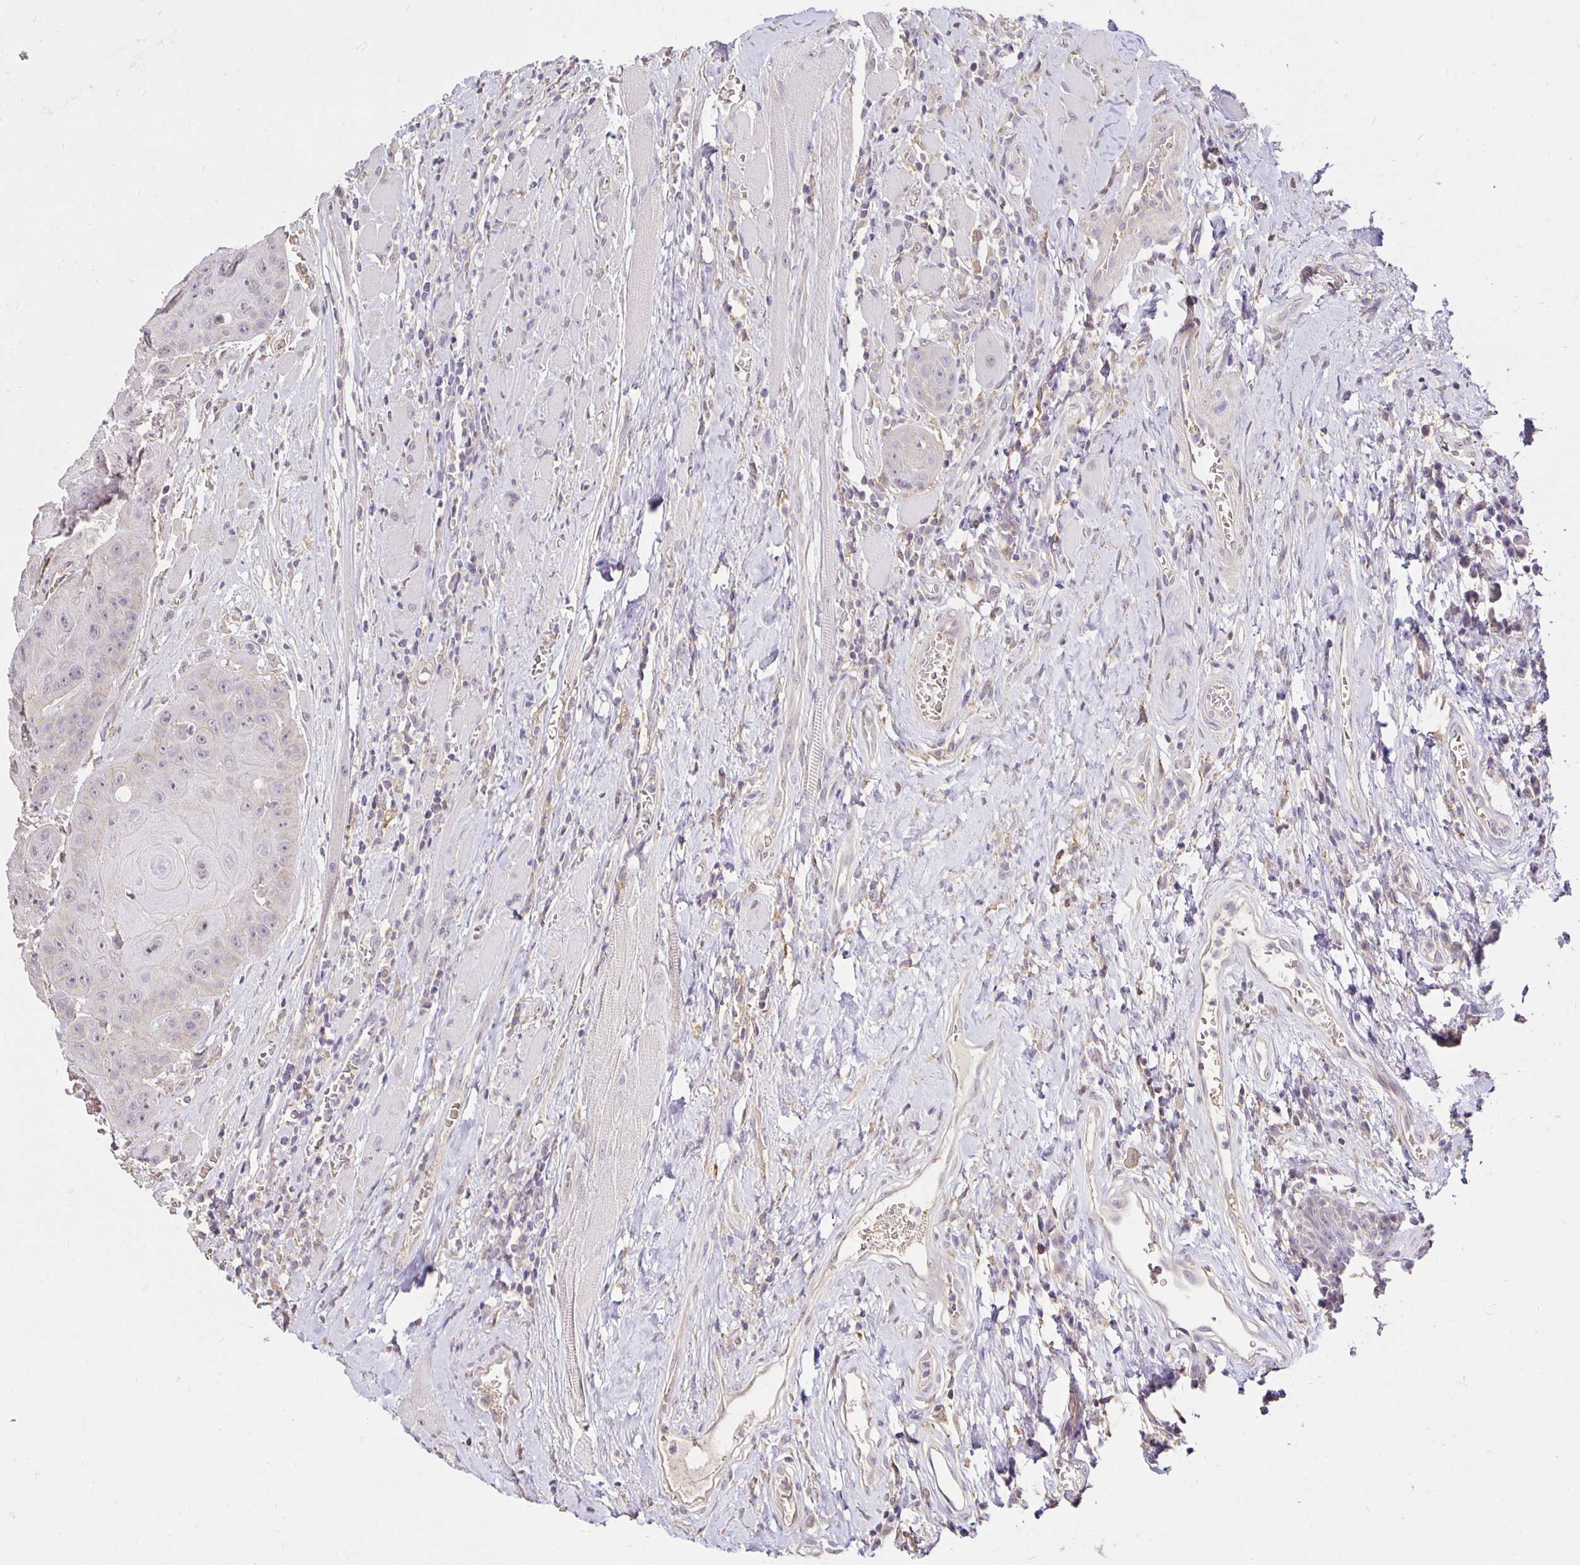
{"staining": {"intensity": "negative", "quantity": "none", "location": "none"}, "tissue": "head and neck cancer", "cell_type": "Tumor cells", "image_type": "cancer", "snomed": [{"axis": "morphology", "description": "Squamous cell carcinoma, NOS"}, {"axis": "topography", "description": "Head-Neck"}], "caption": "IHC histopathology image of head and neck cancer stained for a protein (brown), which exhibits no expression in tumor cells.", "gene": "PNPLA3", "patient": {"sex": "female", "age": 59}}